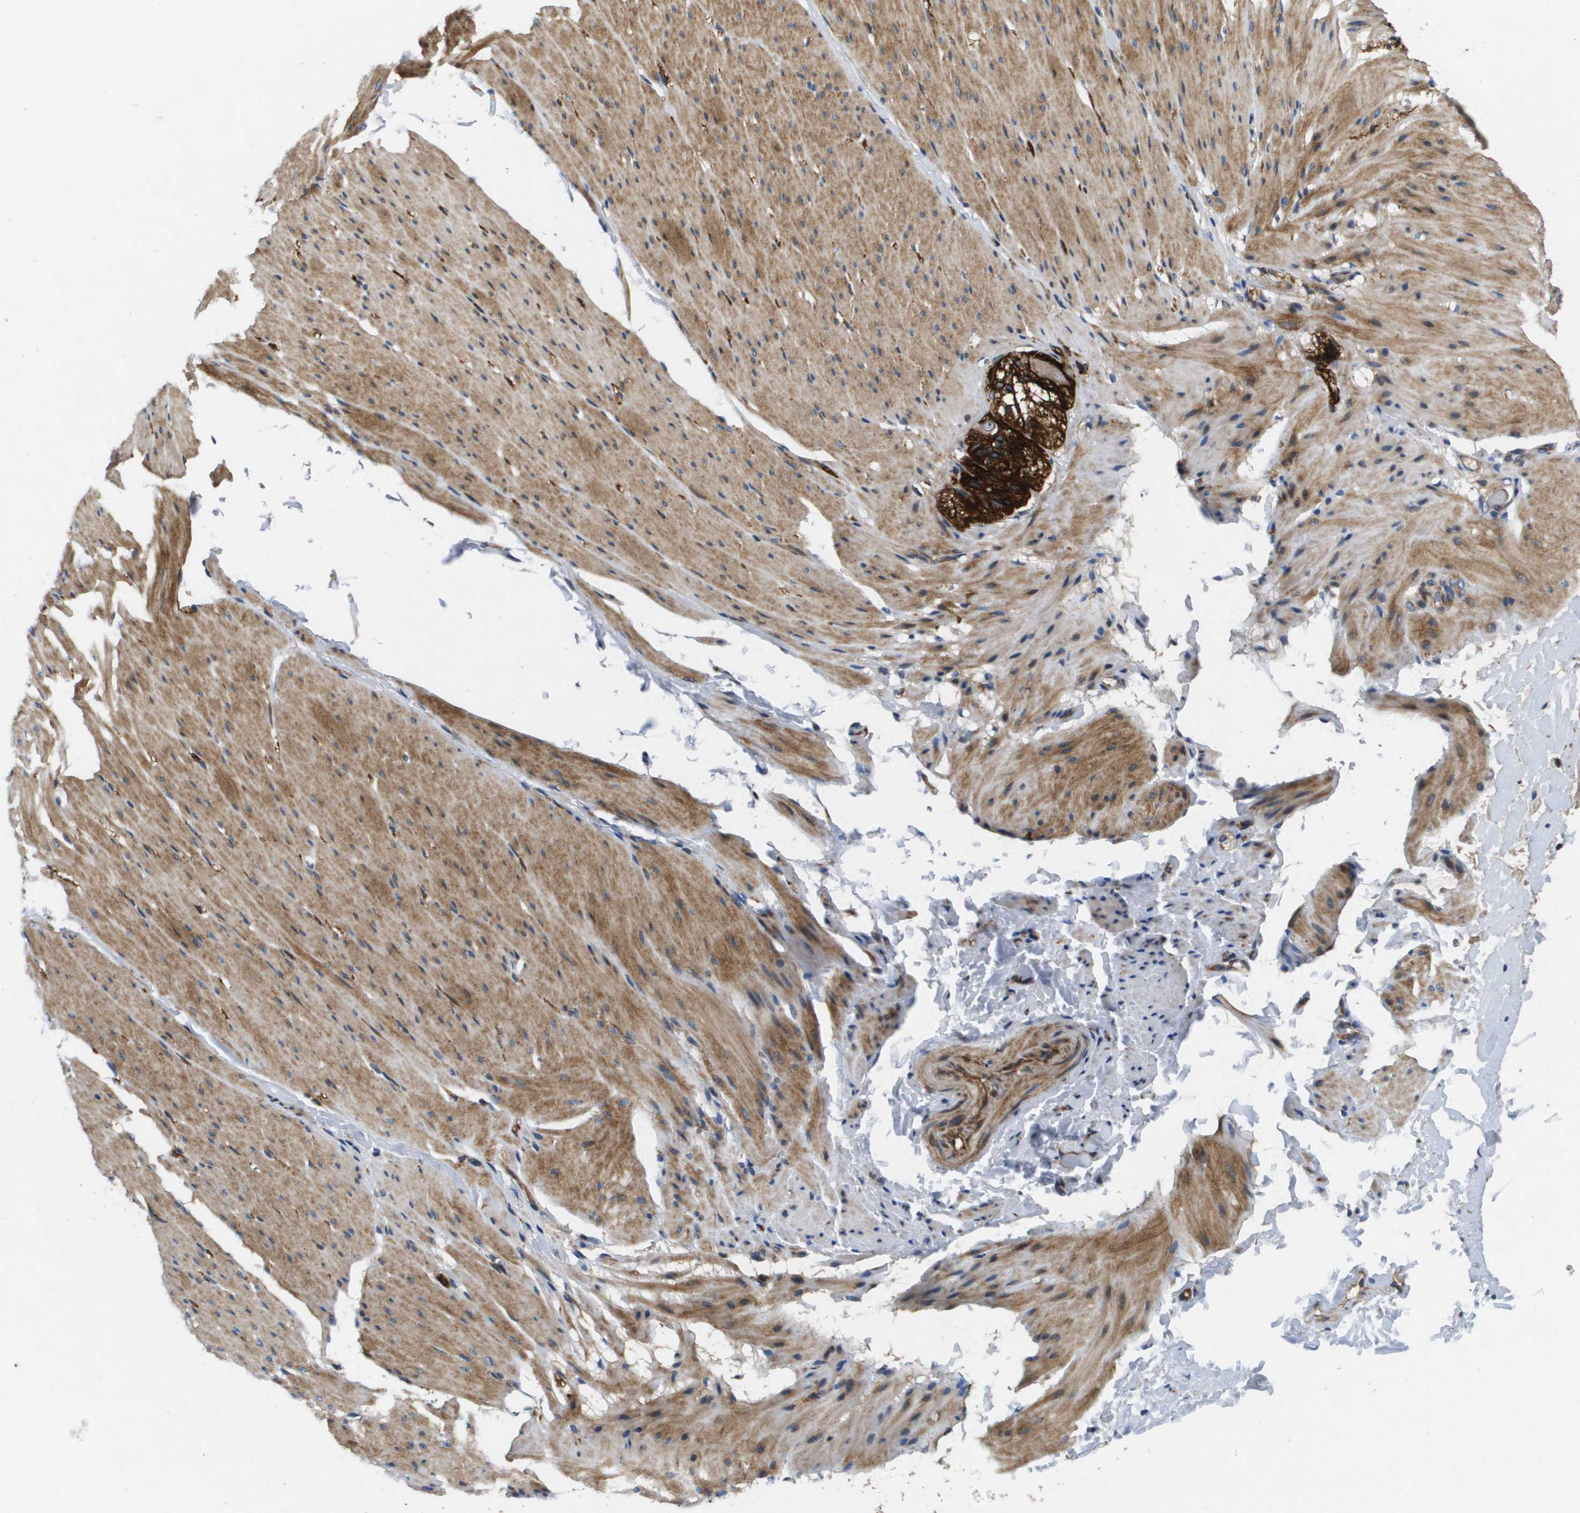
{"staining": {"intensity": "moderate", "quantity": ">75%", "location": "cytoplasmic/membranous"}, "tissue": "smooth muscle", "cell_type": "Smooth muscle cells", "image_type": "normal", "snomed": [{"axis": "morphology", "description": "Normal tissue, NOS"}, {"axis": "topography", "description": "Smooth muscle"}, {"axis": "topography", "description": "Colon"}], "caption": "Moderate cytoplasmic/membranous expression is appreciated in about >75% of smooth muscle cells in normal smooth muscle. The protein is shown in brown color, while the nuclei are stained blue.", "gene": "ENTPD2", "patient": {"sex": "male", "age": 67}}